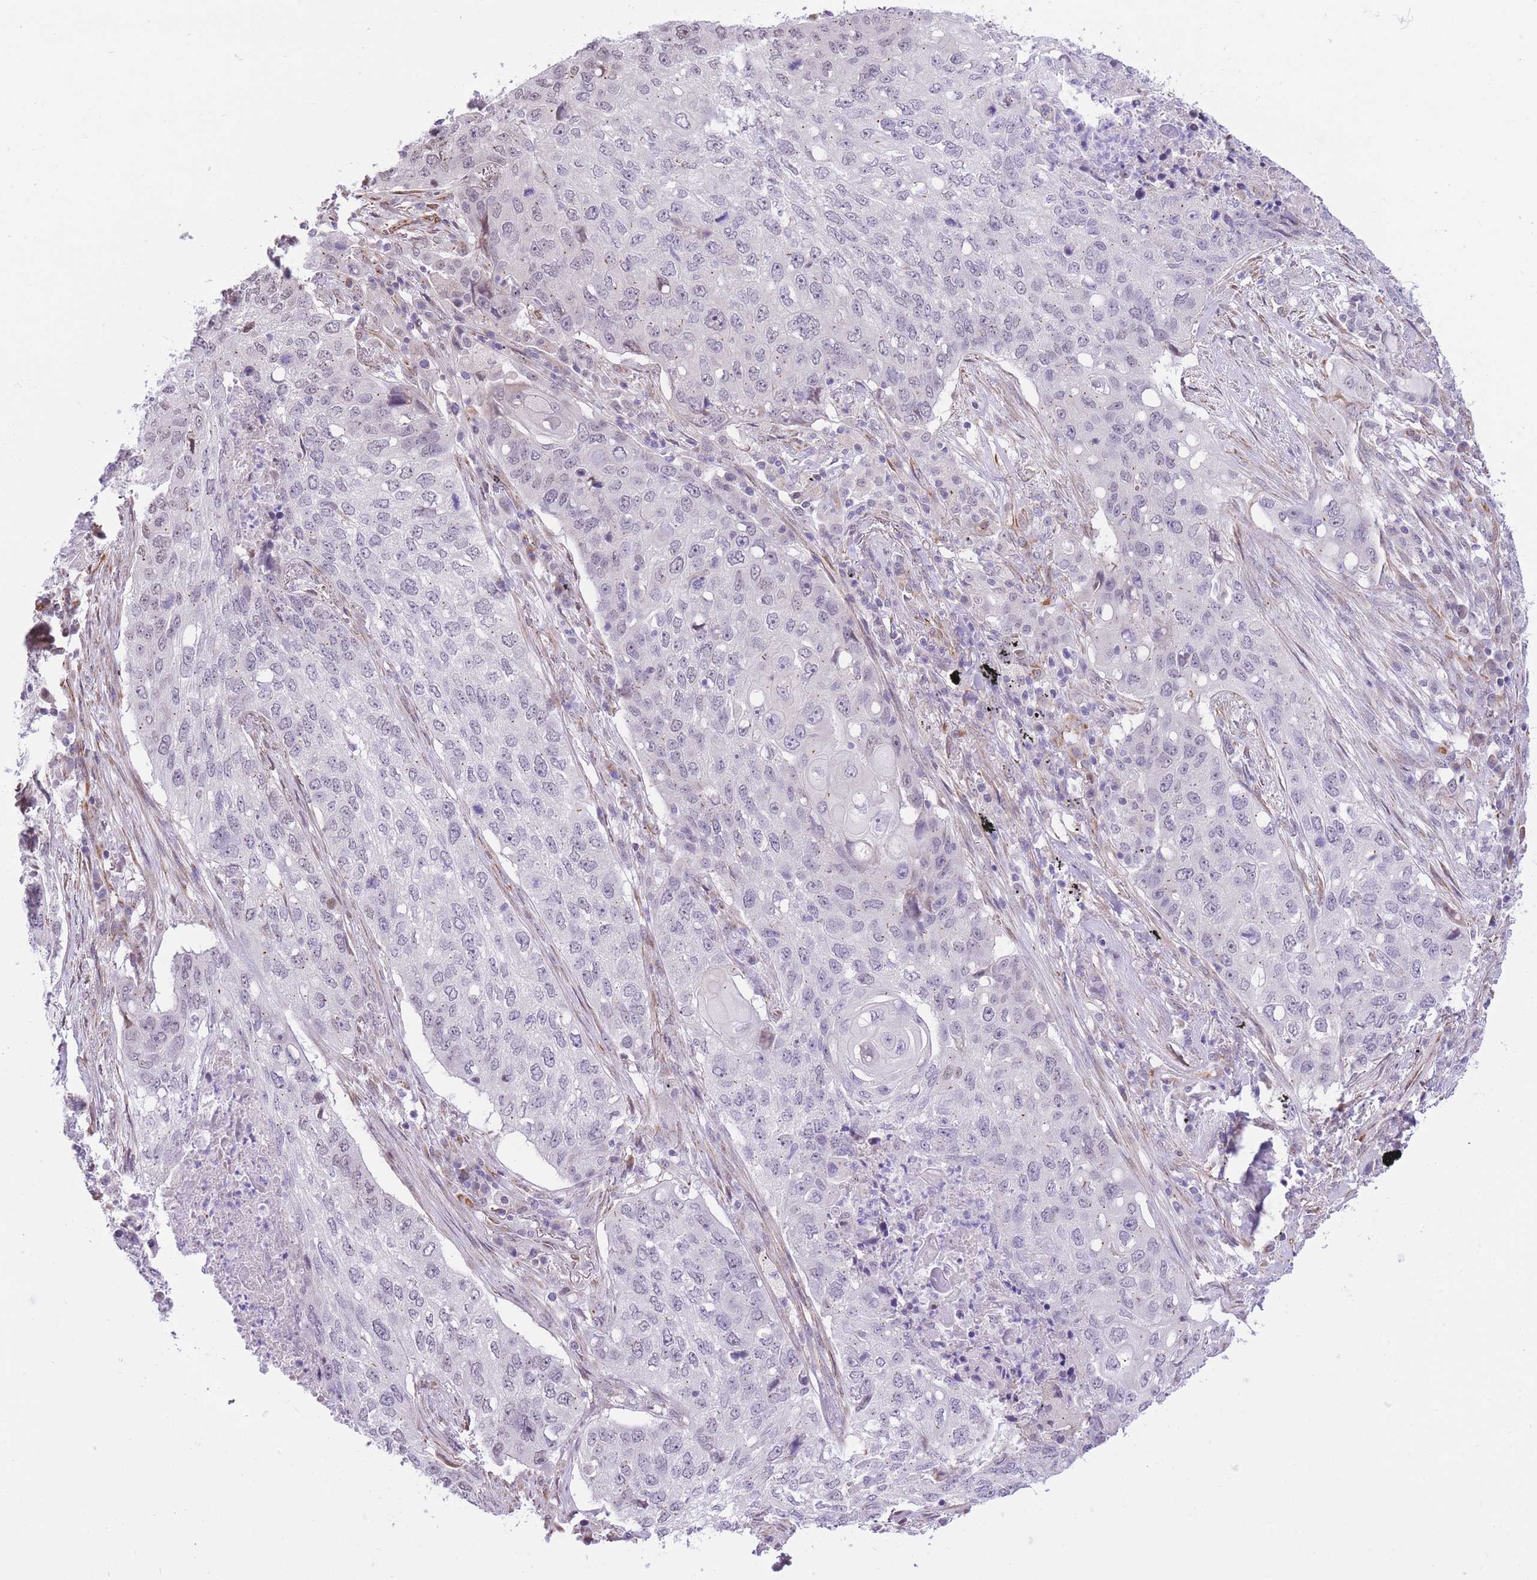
{"staining": {"intensity": "negative", "quantity": "none", "location": "none"}, "tissue": "lung cancer", "cell_type": "Tumor cells", "image_type": "cancer", "snomed": [{"axis": "morphology", "description": "Squamous cell carcinoma, NOS"}, {"axis": "topography", "description": "Lung"}], "caption": "Immunohistochemical staining of squamous cell carcinoma (lung) exhibits no significant expression in tumor cells.", "gene": "PSG8", "patient": {"sex": "female", "age": 63}}